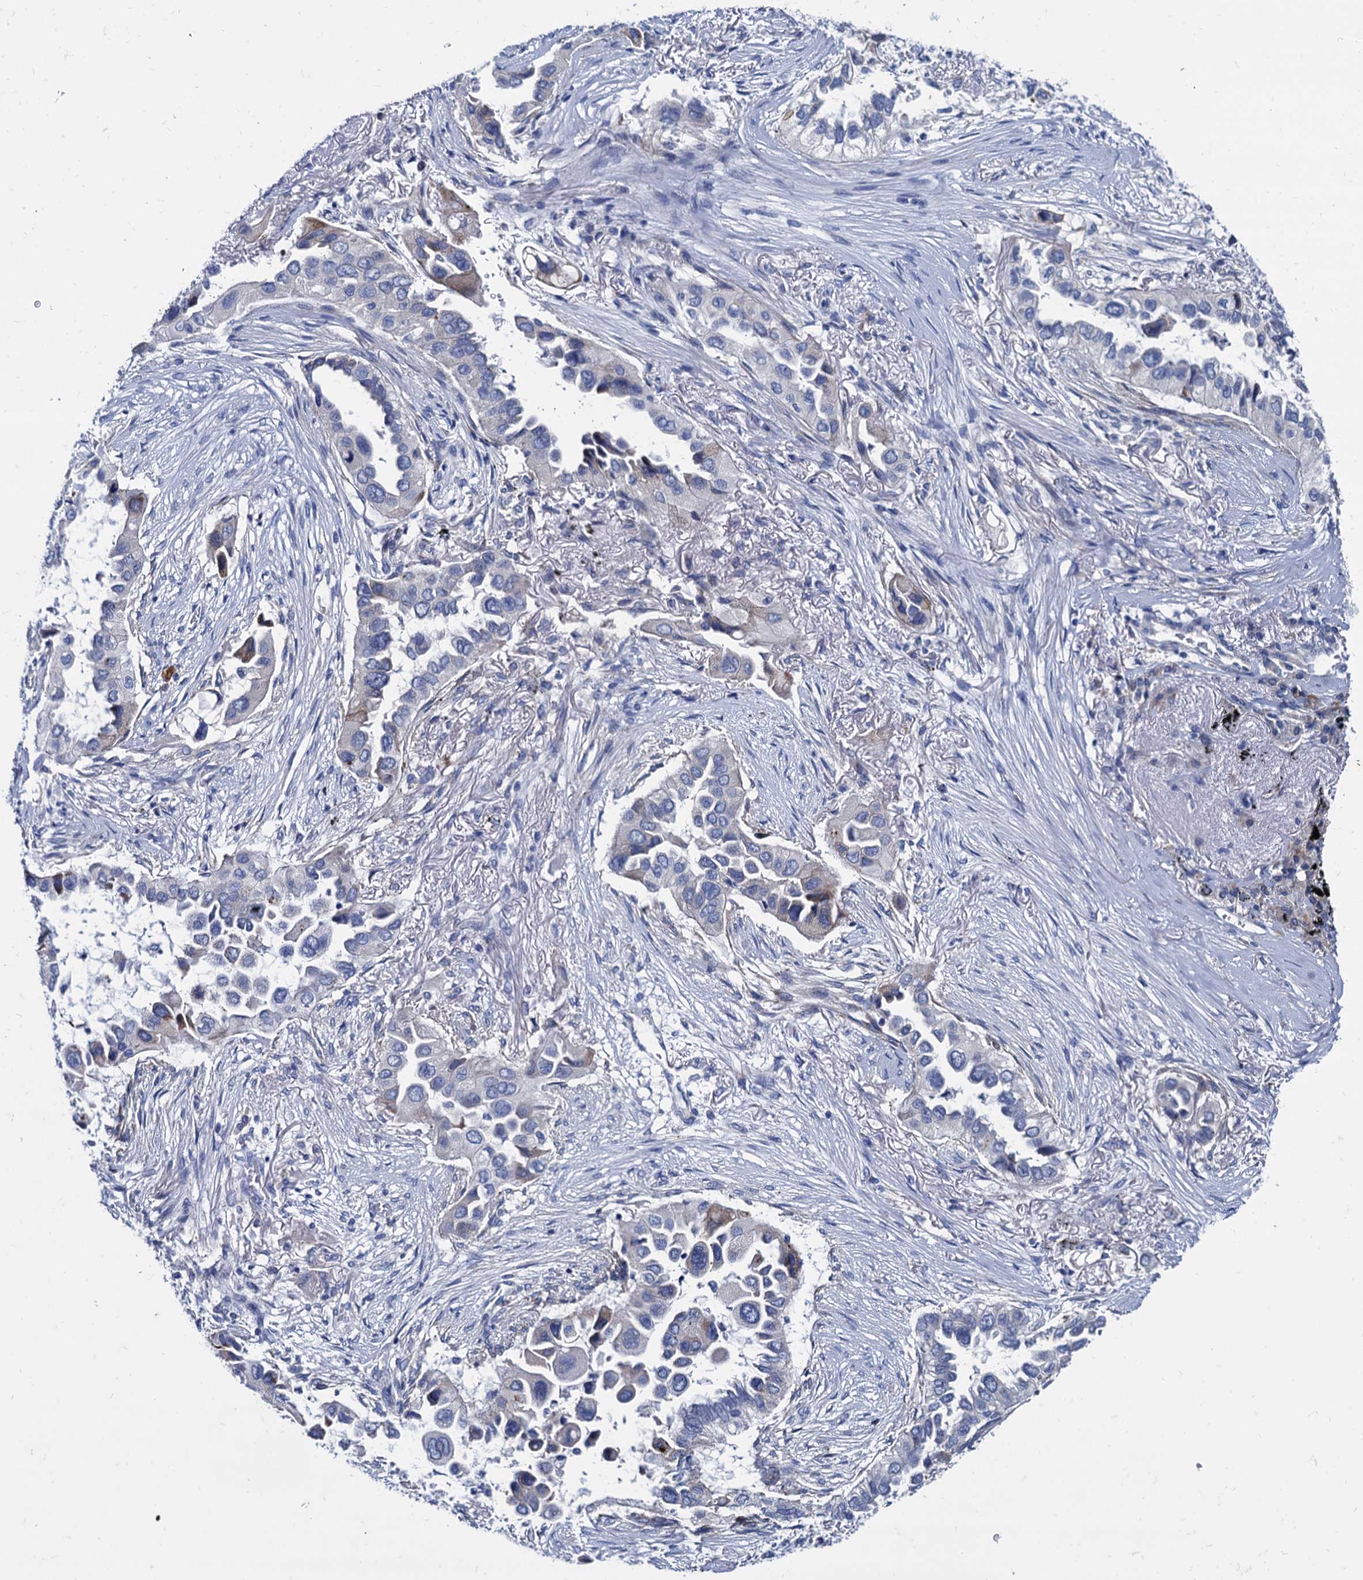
{"staining": {"intensity": "negative", "quantity": "none", "location": "none"}, "tissue": "lung cancer", "cell_type": "Tumor cells", "image_type": "cancer", "snomed": [{"axis": "morphology", "description": "Adenocarcinoma, NOS"}, {"axis": "topography", "description": "Lung"}], "caption": "Tumor cells show no significant positivity in lung adenocarcinoma.", "gene": "FOXR2", "patient": {"sex": "female", "age": 76}}